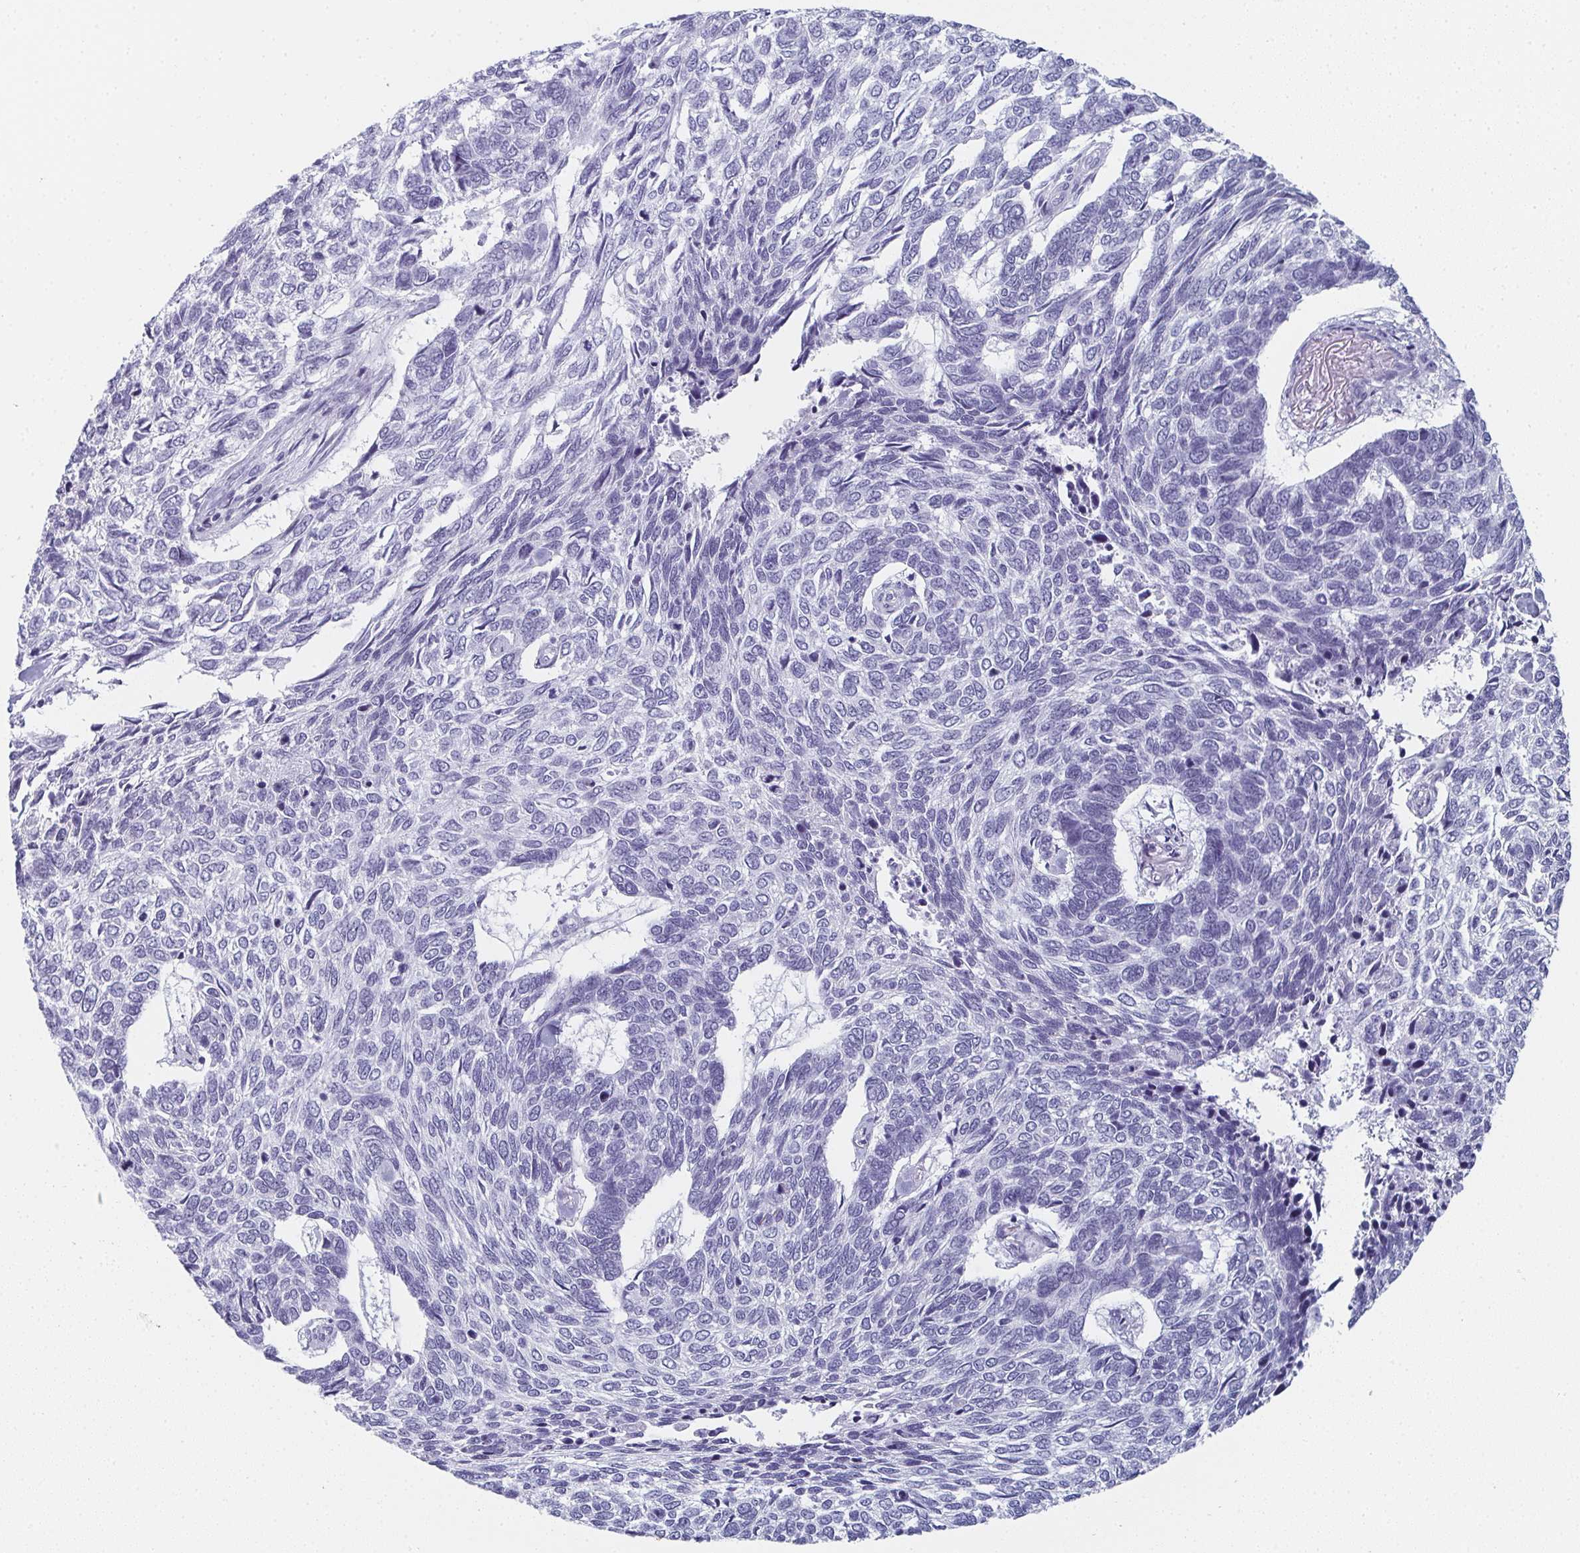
{"staining": {"intensity": "negative", "quantity": "none", "location": "none"}, "tissue": "skin cancer", "cell_type": "Tumor cells", "image_type": "cancer", "snomed": [{"axis": "morphology", "description": "Basal cell carcinoma"}, {"axis": "topography", "description": "Skin"}], "caption": "Immunohistochemistry photomicrograph of human skin cancer (basal cell carcinoma) stained for a protein (brown), which reveals no expression in tumor cells.", "gene": "PYCR3", "patient": {"sex": "female", "age": 65}}